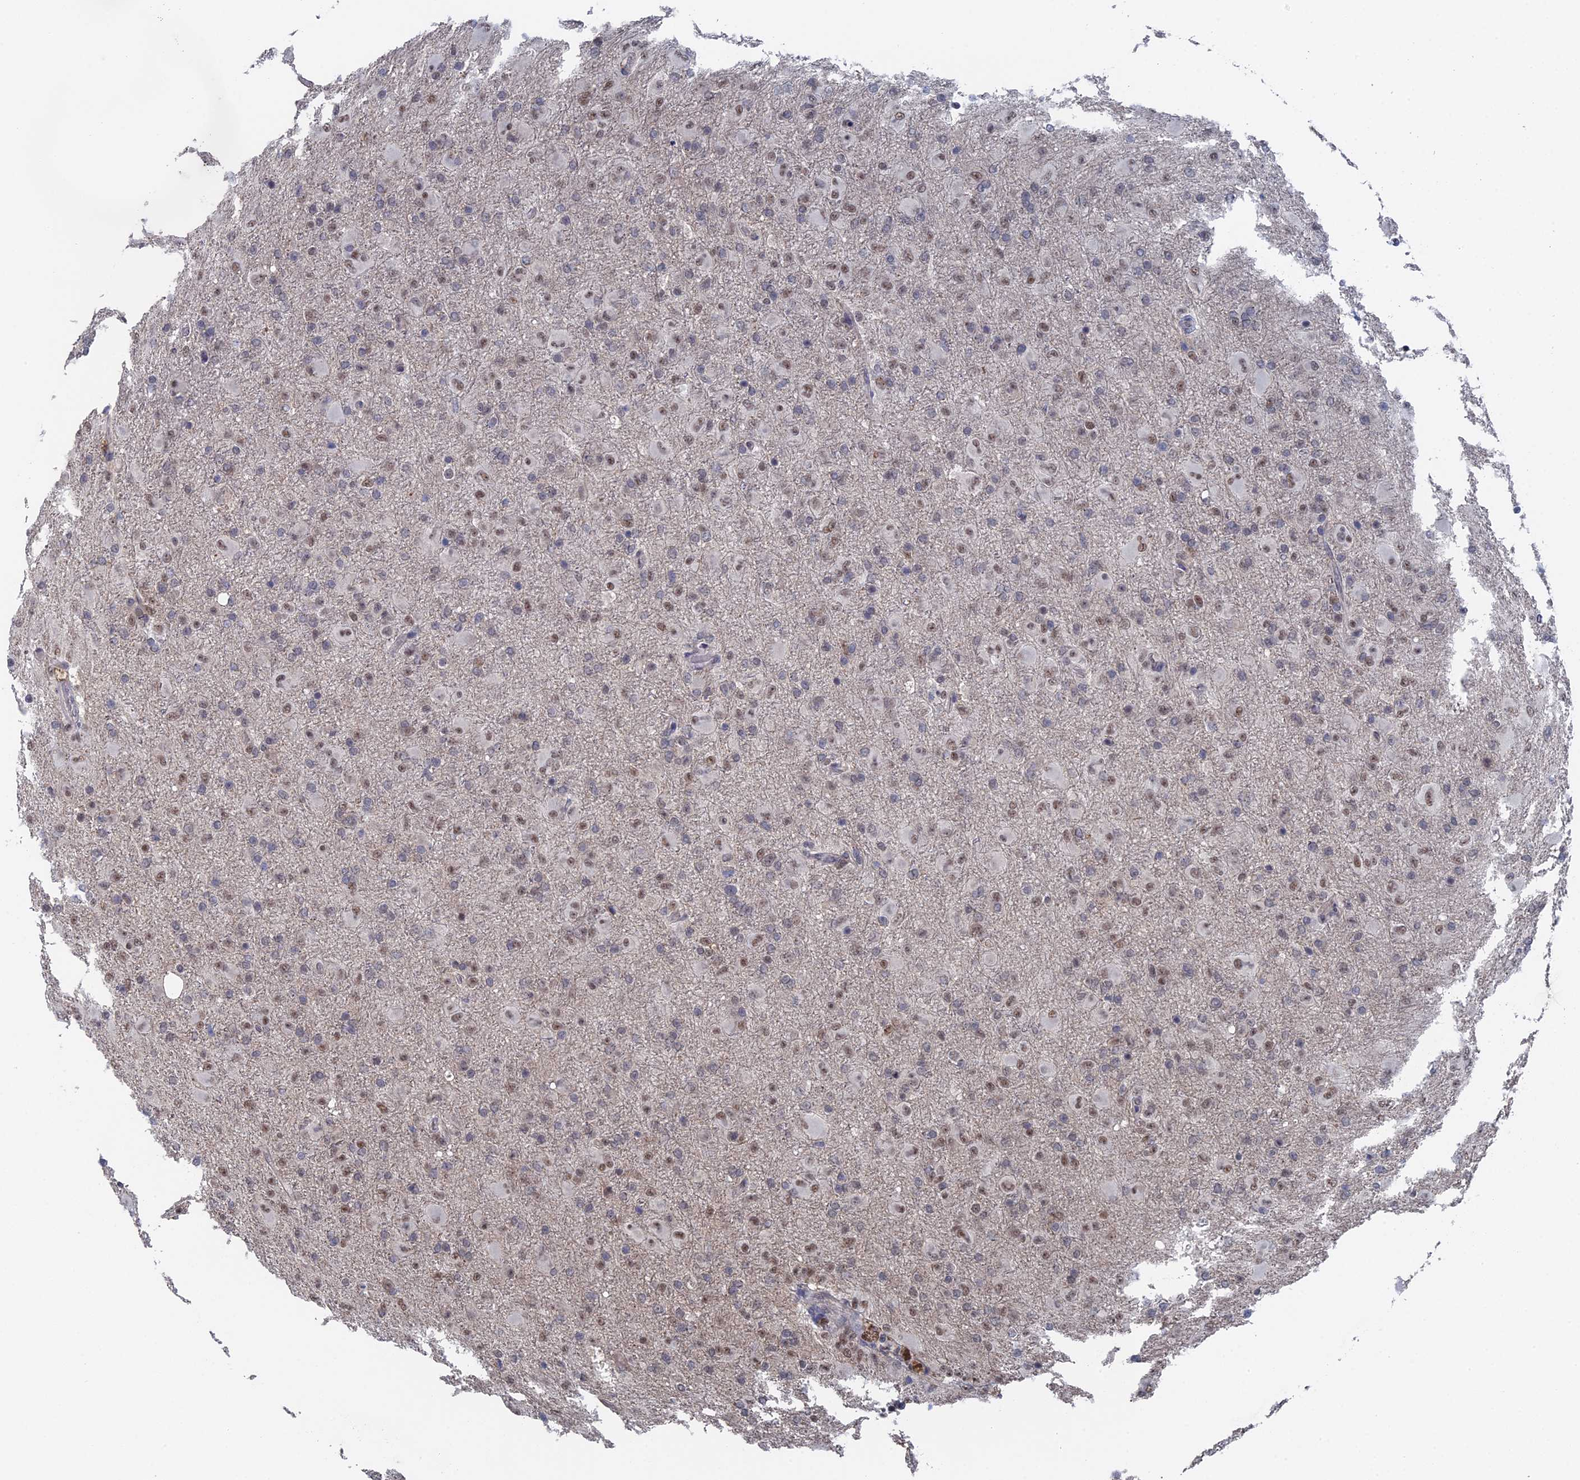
{"staining": {"intensity": "moderate", "quantity": "25%-75%", "location": "nuclear"}, "tissue": "glioma", "cell_type": "Tumor cells", "image_type": "cancer", "snomed": [{"axis": "morphology", "description": "Glioma, malignant, Low grade"}, {"axis": "topography", "description": "Brain"}], "caption": "Immunohistochemical staining of human low-grade glioma (malignant) reveals moderate nuclear protein expression in about 25%-75% of tumor cells.", "gene": "TSSC4", "patient": {"sex": "male", "age": 65}}